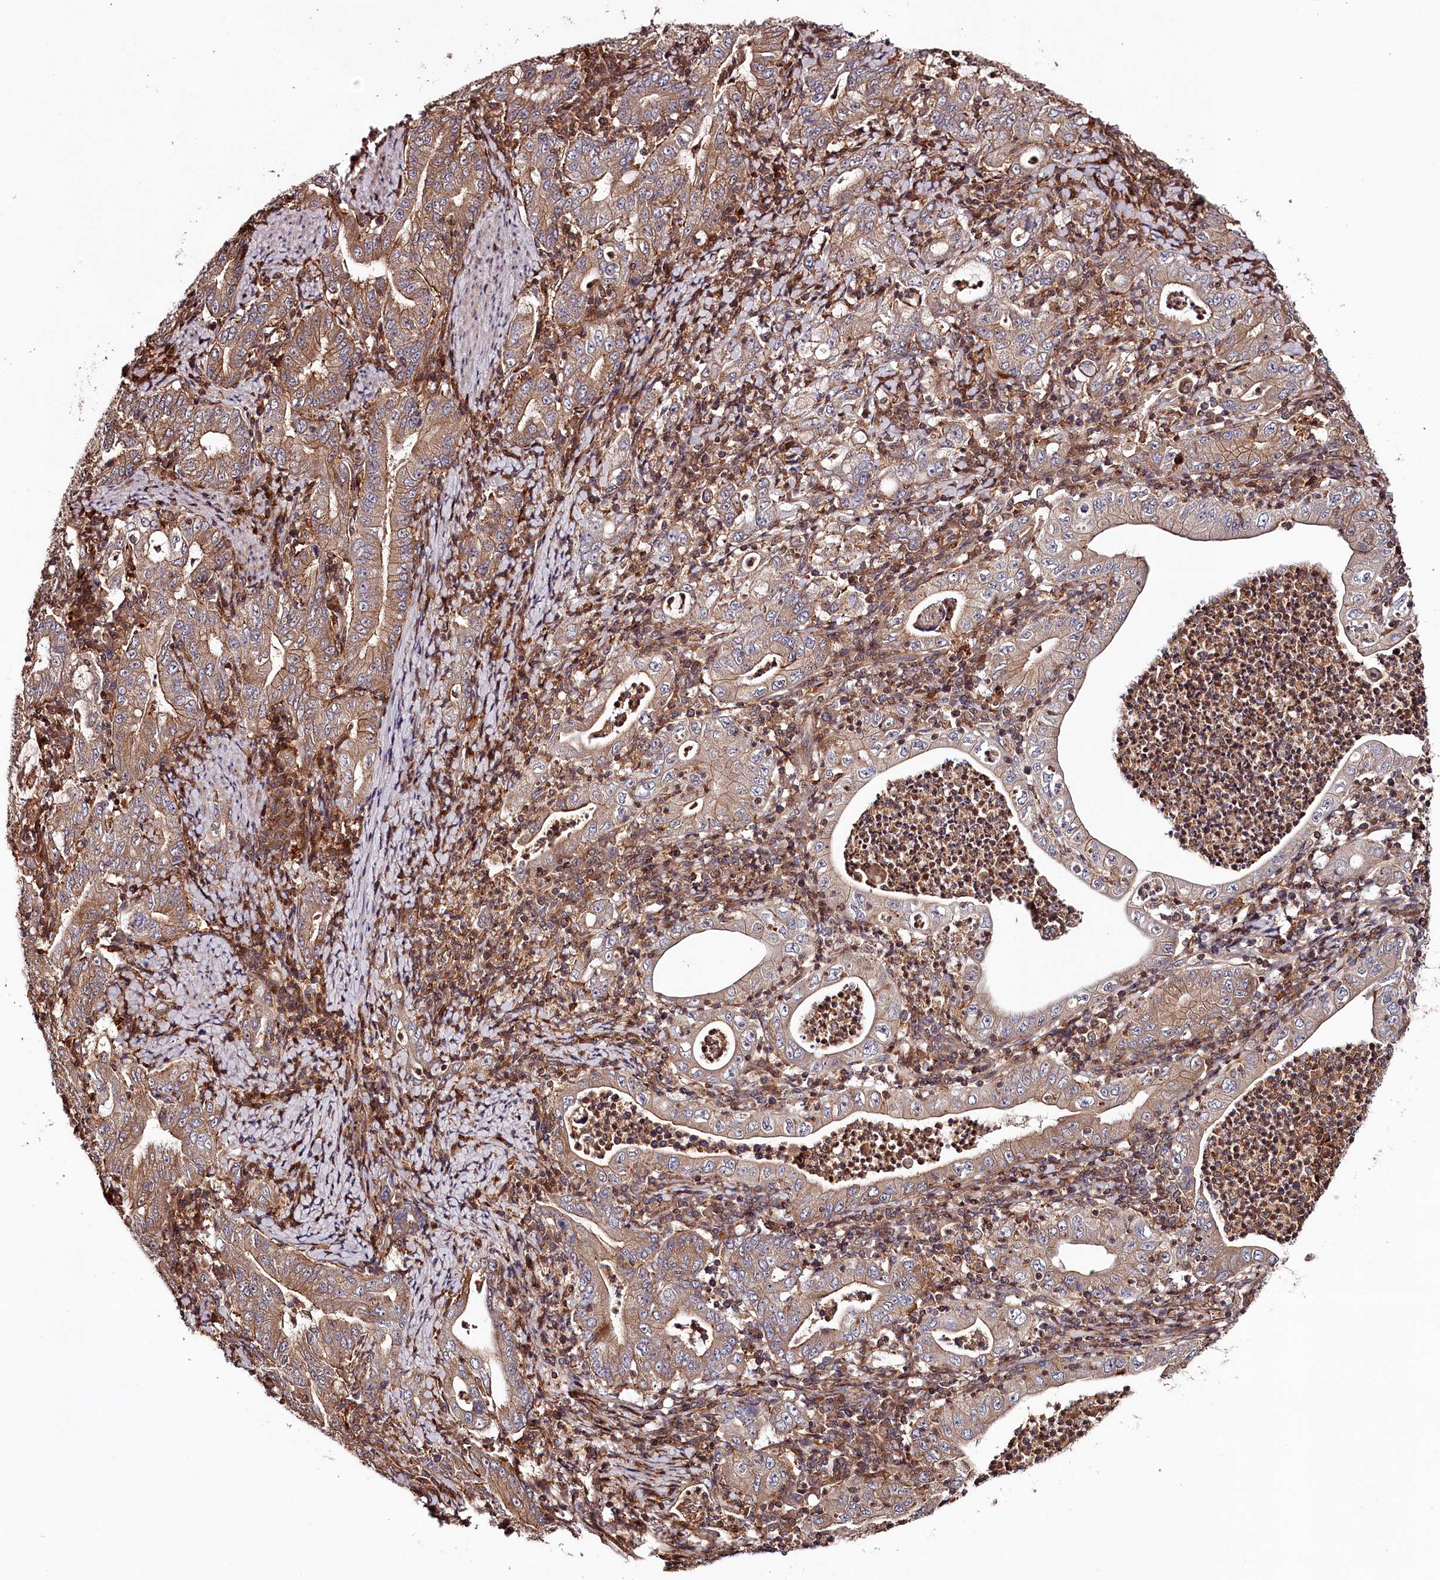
{"staining": {"intensity": "moderate", "quantity": ">75%", "location": "cytoplasmic/membranous"}, "tissue": "stomach cancer", "cell_type": "Tumor cells", "image_type": "cancer", "snomed": [{"axis": "morphology", "description": "Normal tissue, NOS"}, {"axis": "morphology", "description": "Adenocarcinoma, NOS"}, {"axis": "topography", "description": "Esophagus"}, {"axis": "topography", "description": "Stomach, upper"}, {"axis": "topography", "description": "Peripheral nerve tissue"}], "caption": "Stomach cancer was stained to show a protein in brown. There is medium levels of moderate cytoplasmic/membranous expression in about >75% of tumor cells.", "gene": "KIF14", "patient": {"sex": "male", "age": 62}}